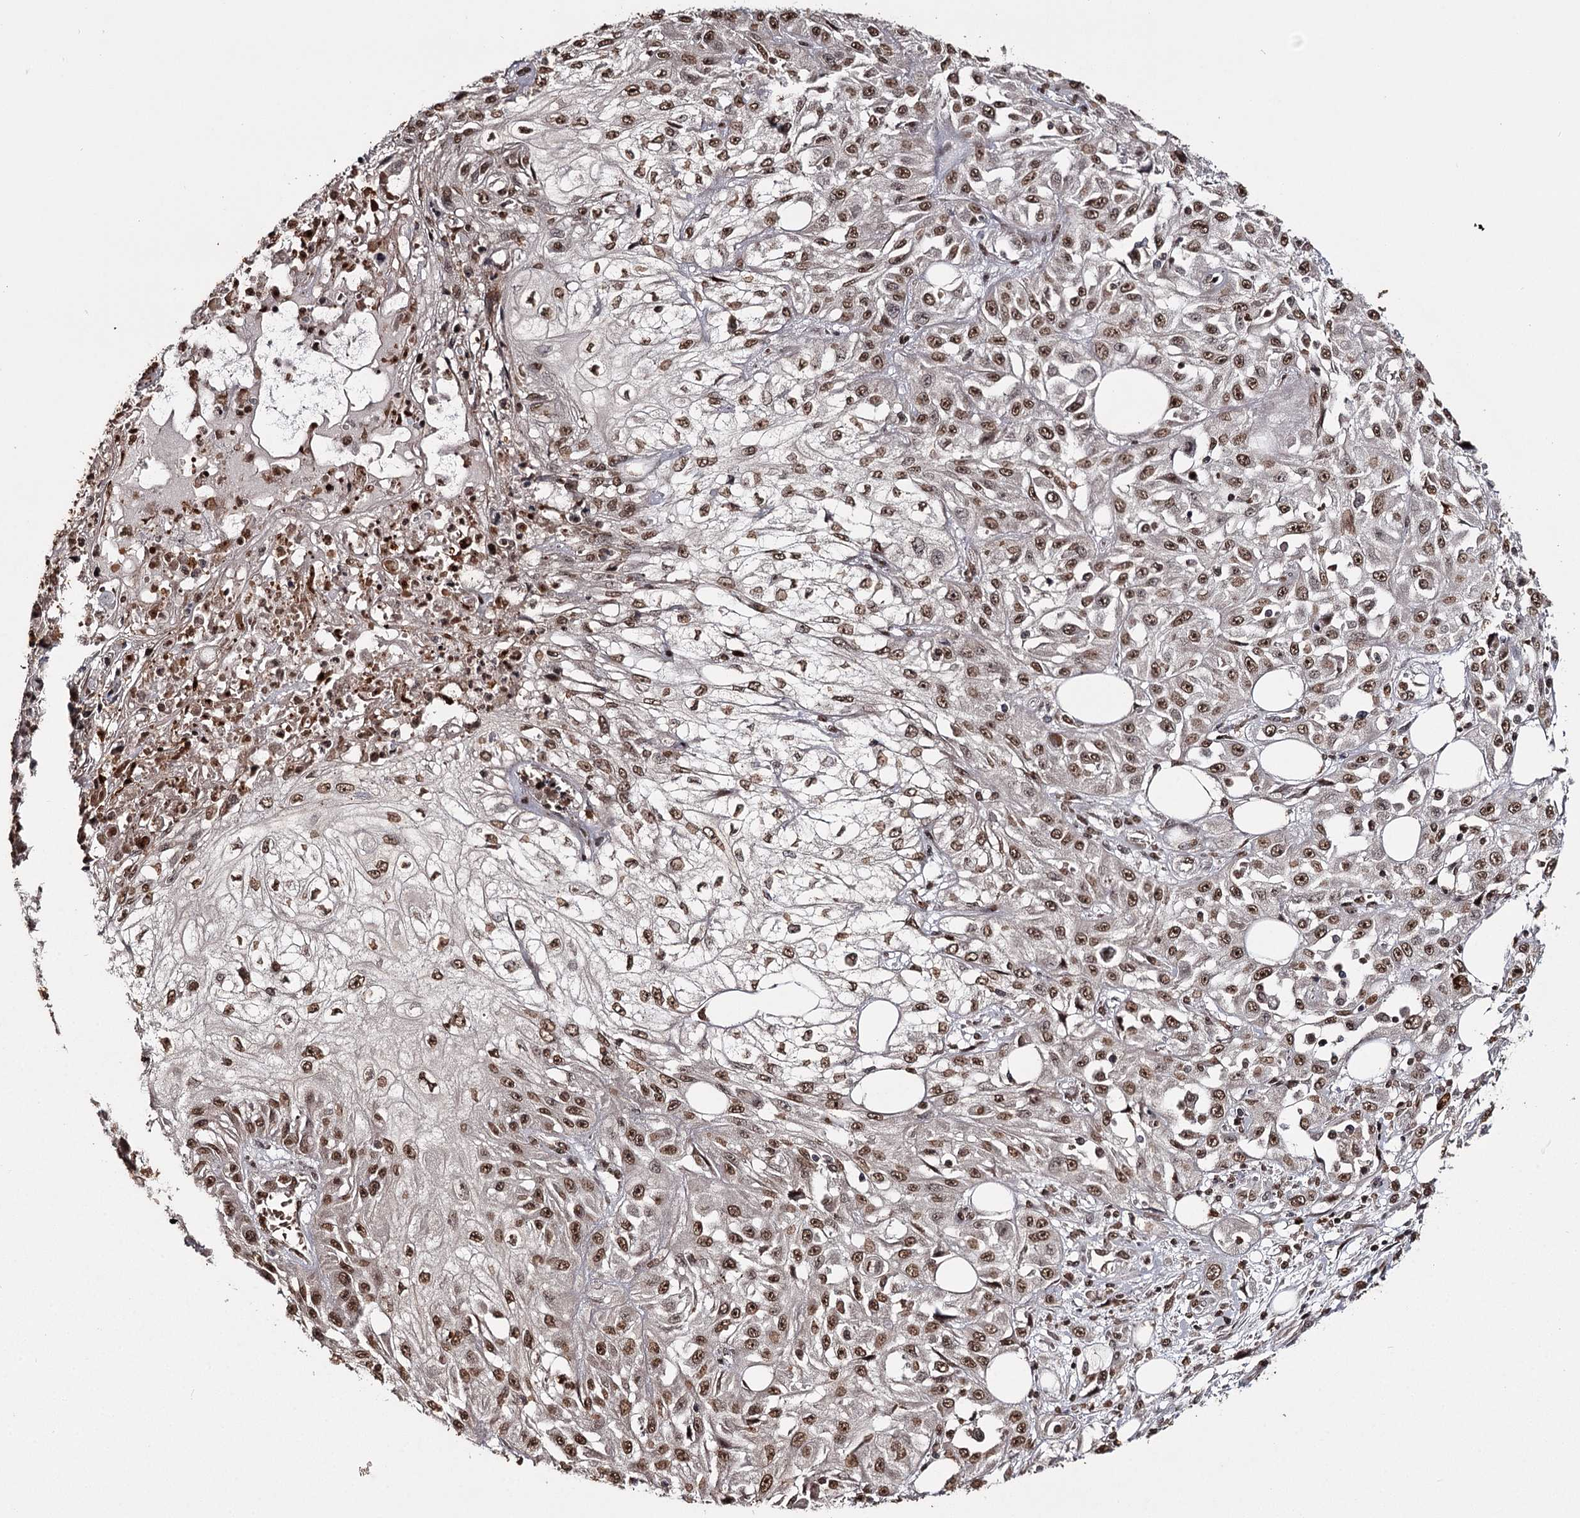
{"staining": {"intensity": "strong", "quantity": ">75%", "location": "nuclear"}, "tissue": "skin cancer", "cell_type": "Tumor cells", "image_type": "cancer", "snomed": [{"axis": "morphology", "description": "Squamous cell carcinoma, NOS"}, {"axis": "morphology", "description": "Squamous cell carcinoma, metastatic, NOS"}, {"axis": "topography", "description": "Skin"}, {"axis": "topography", "description": "Lymph node"}], "caption": "Metastatic squamous cell carcinoma (skin) stained with a brown dye reveals strong nuclear positive positivity in about >75% of tumor cells.", "gene": "THYN1", "patient": {"sex": "male", "age": 75}}